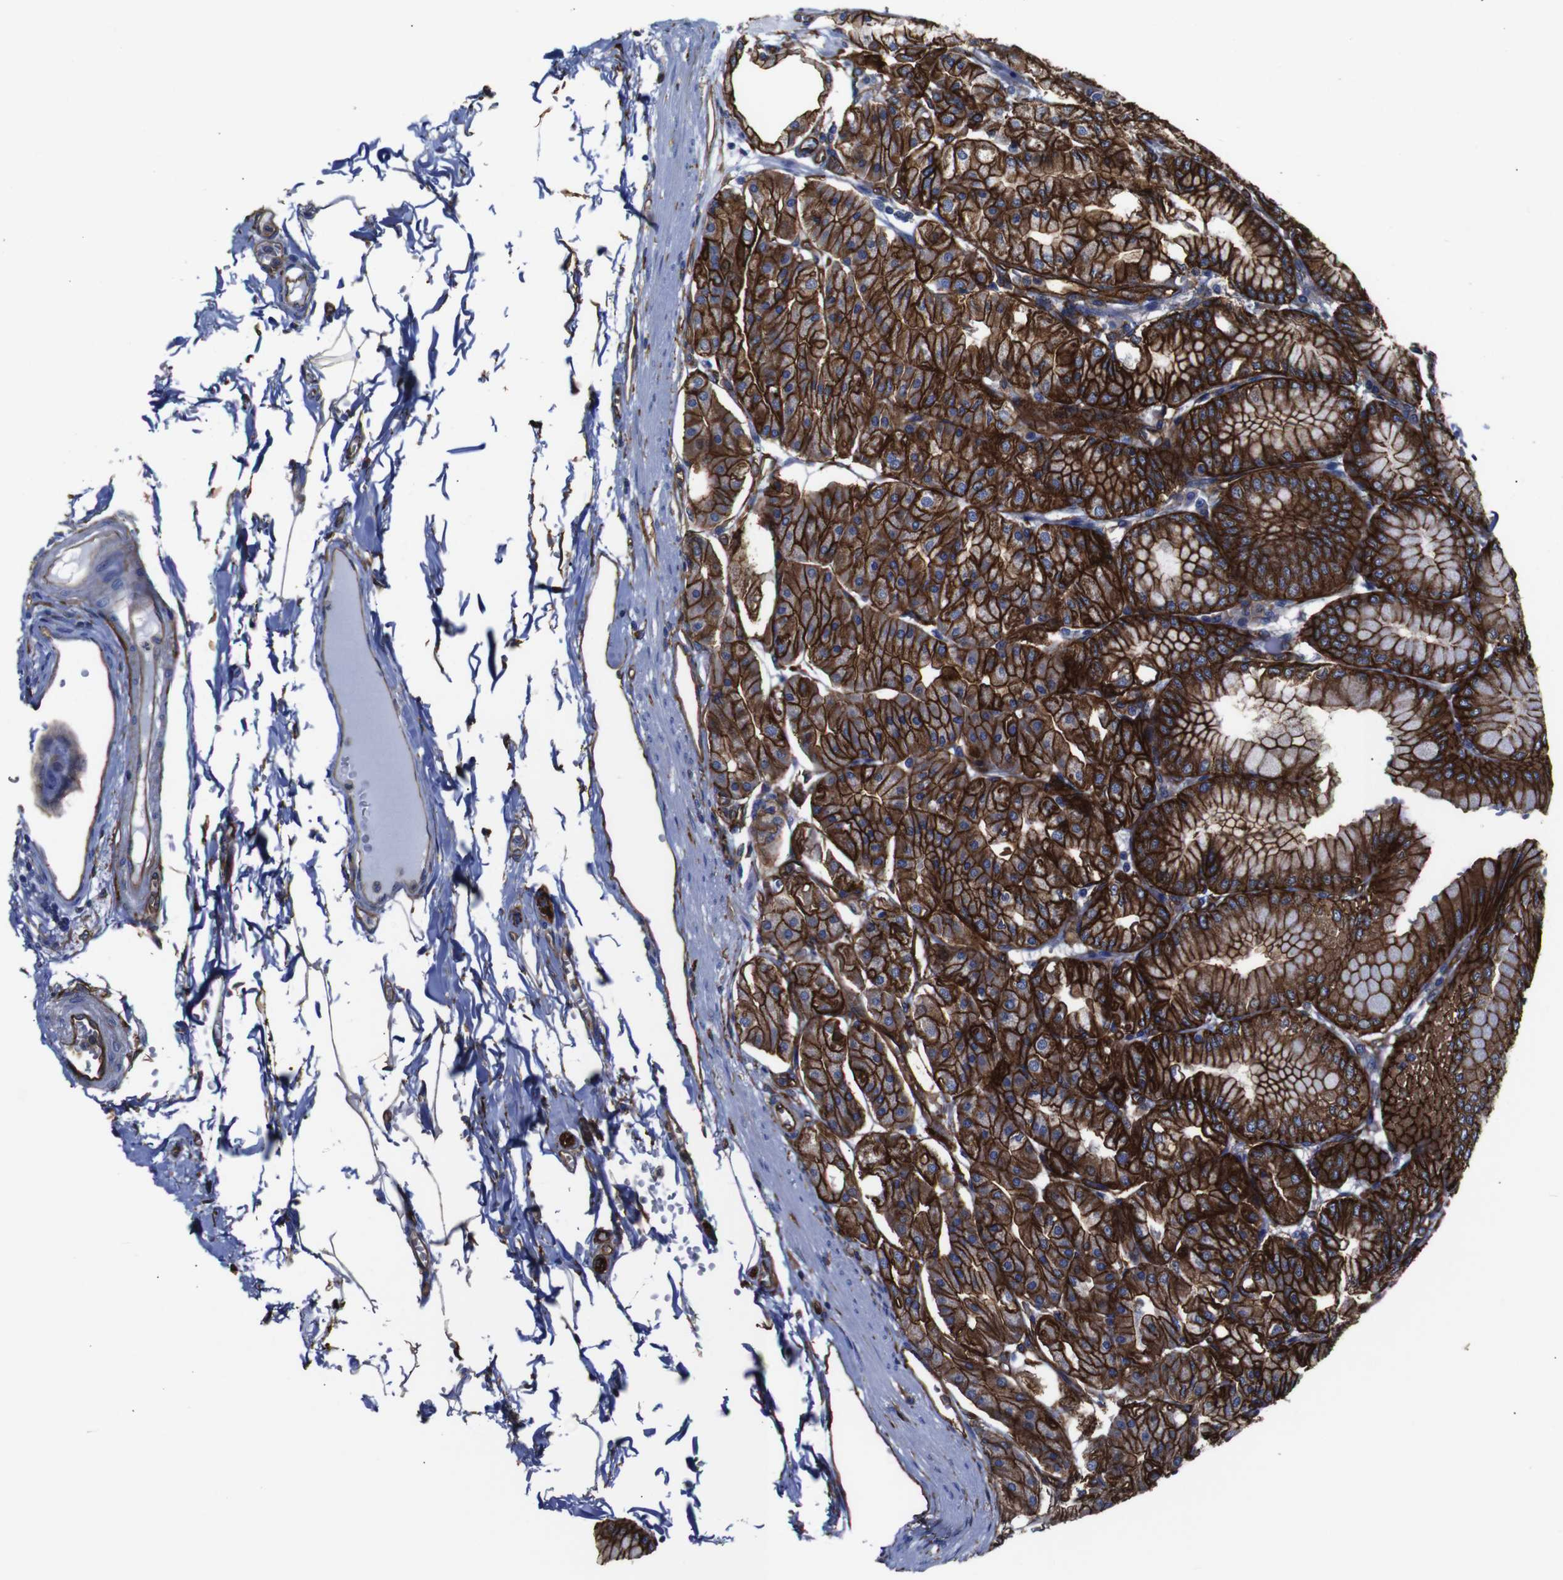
{"staining": {"intensity": "strong", "quantity": ">75%", "location": "cytoplasmic/membranous,nuclear"}, "tissue": "stomach", "cell_type": "Glandular cells", "image_type": "normal", "snomed": [{"axis": "morphology", "description": "Normal tissue, NOS"}, {"axis": "topography", "description": "Stomach, lower"}], "caption": "A micrograph of stomach stained for a protein displays strong cytoplasmic/membranous,nuclear brown staining in glandular cells. Using DAB (brown) and hematoxylin (blue) stains, captured at high magnification using brightfield microscopy.", "gene": "SPTBN1", "patient": {"sex": "male", "age": 71}}